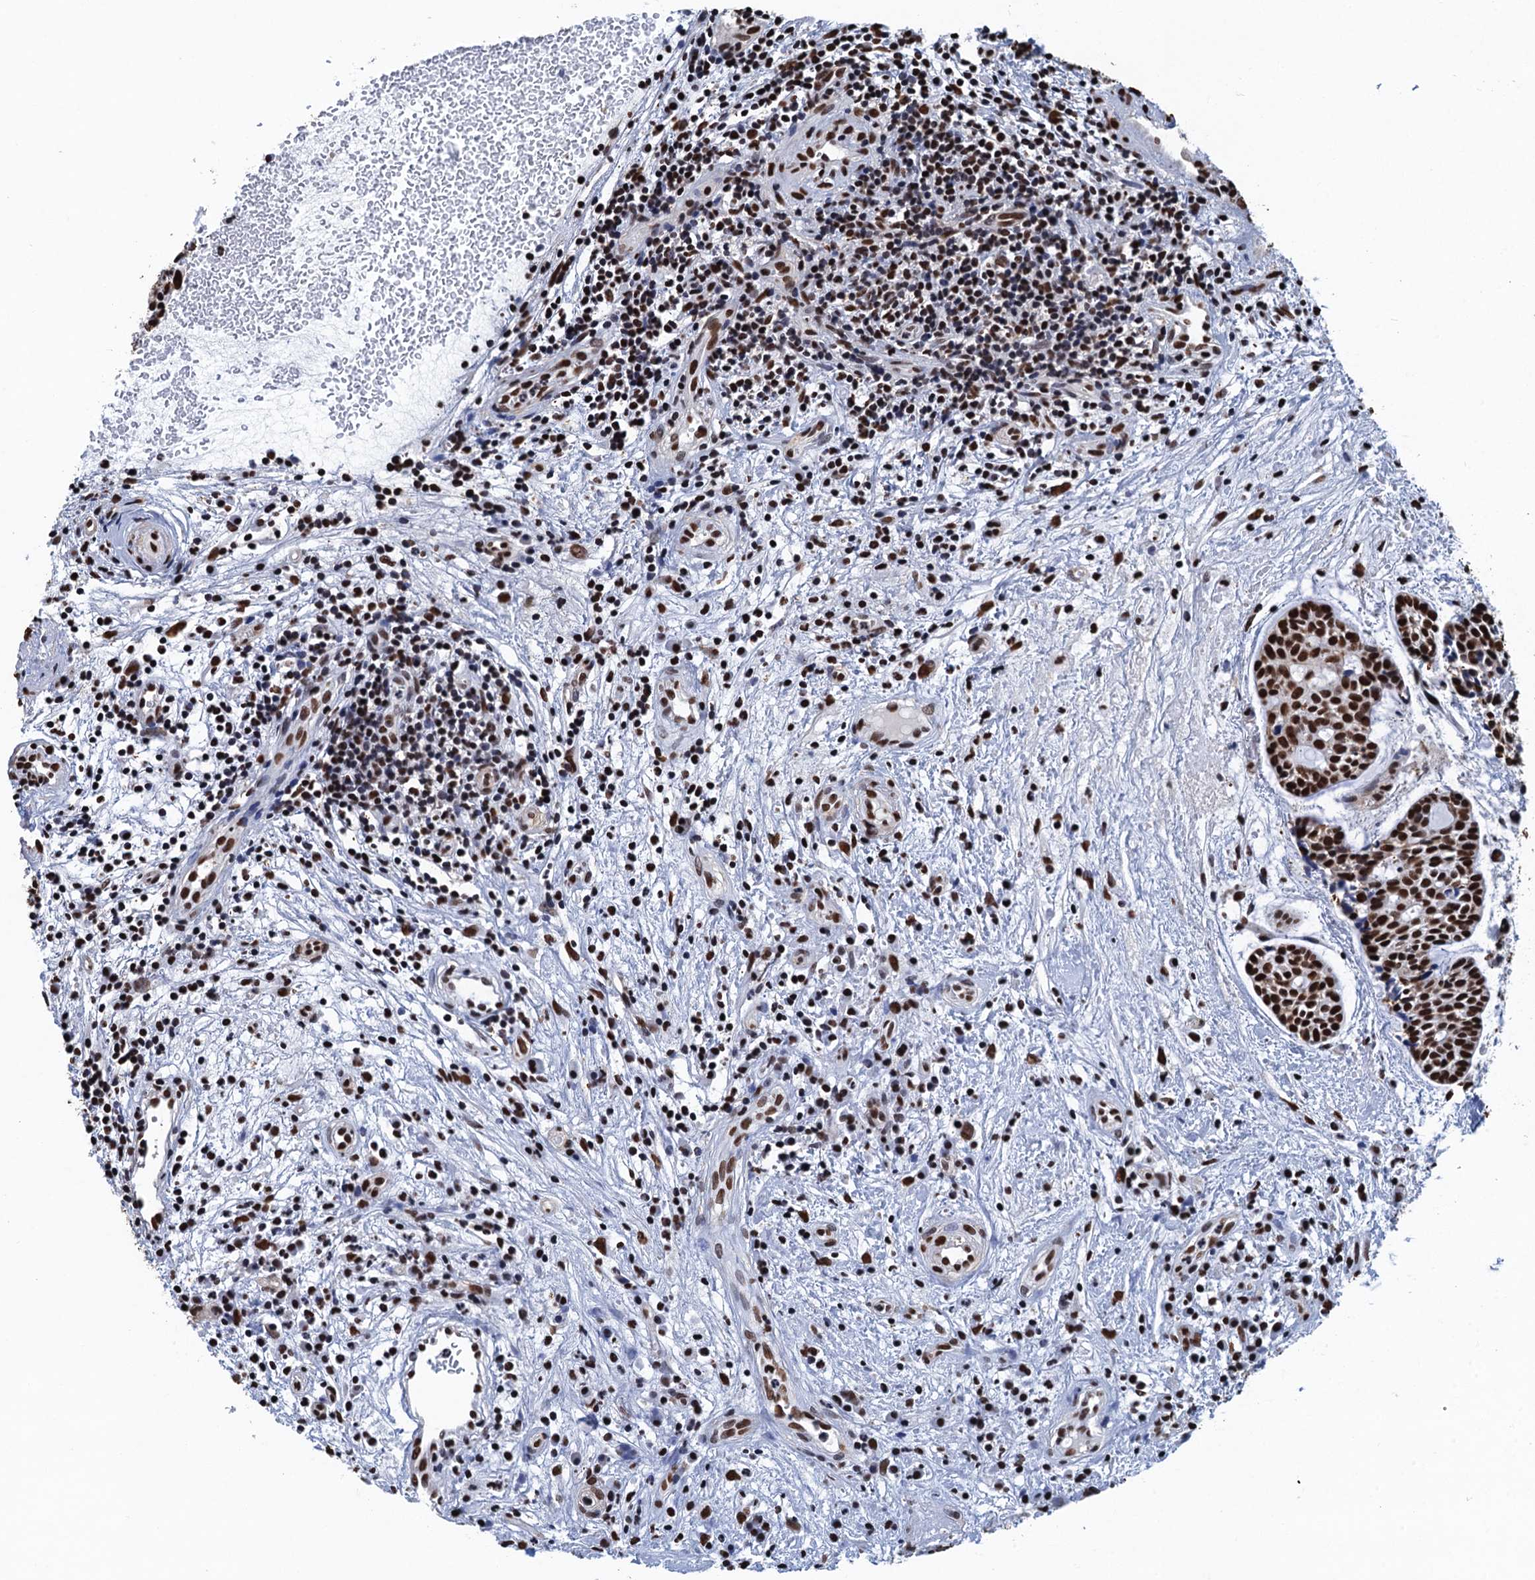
{"staining": {"intensity": "strong", "quantity": ">75%", "location": "nuclear"}, "tissue": "head and neck cancer", "cell_type": "Tumor cells", "image_type": "cancer", "snomed": [{"axis": "morphology", "description": "Adenocarcinoma, NOS"}, {"axis": "topography", "description": "Subcutis"}, {"axis": "topography", "description": "Head-Neck"}], "caption": "The image reveals staining of head and neck cancer, revealing strong nuclear protein staining (brown color) within tumor cells.", "gene": "UBA2", "patient": {"sex": "female", "age": 73}}